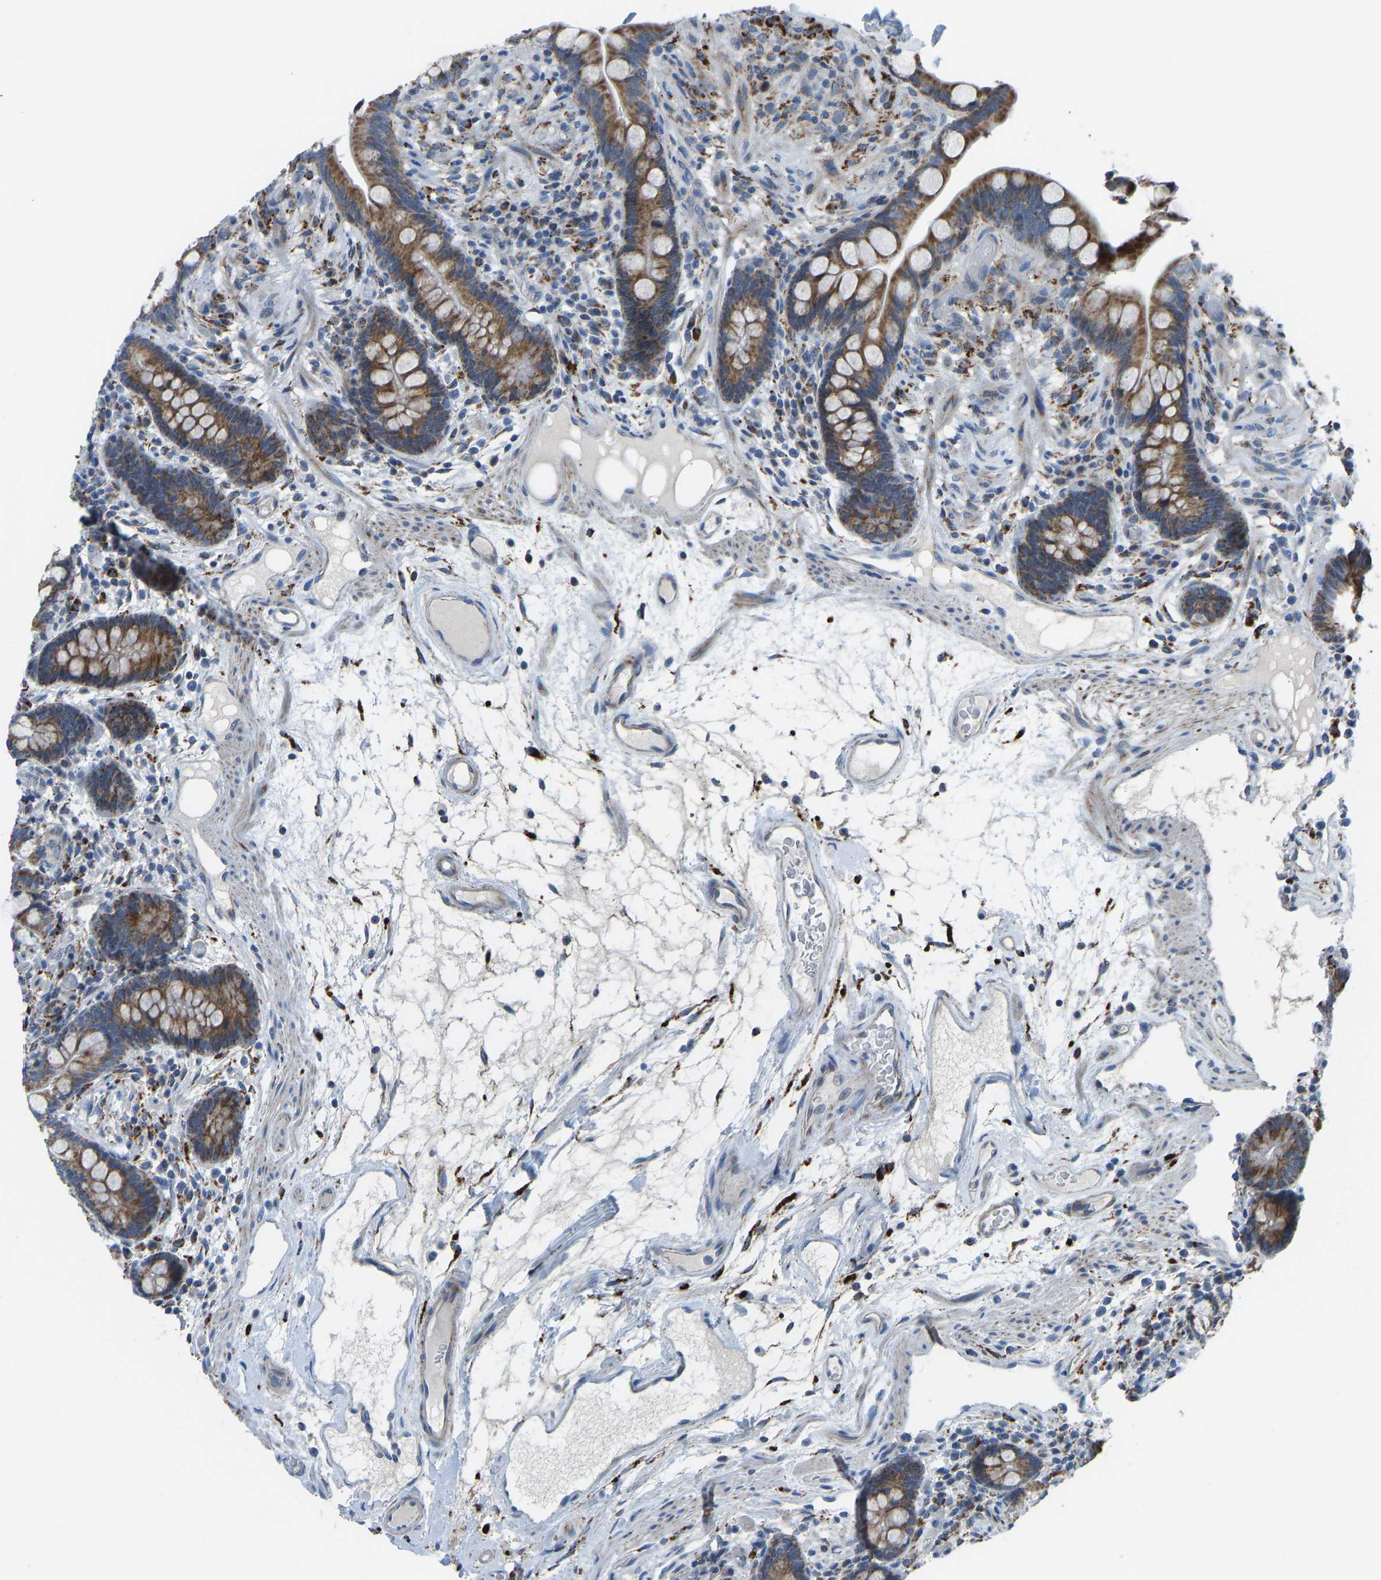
{"staining": {"intensity": "negative", "quantity": "none", "location": "none"}, "tissue": "colon", "cell_type": "Endothelial cells", "image_type": "normal", "snomed": [{"axis": "morphology", "description": "Normal tissue, NOS"}, {"axis": "topography", "description": "Colon"}], "caption": "Immunohistochemical staining of benign human colon exhibits no significant staining in endothelial cells.", "gene": "SMIM20", "patient": {"sex": "male", "age": 73}}